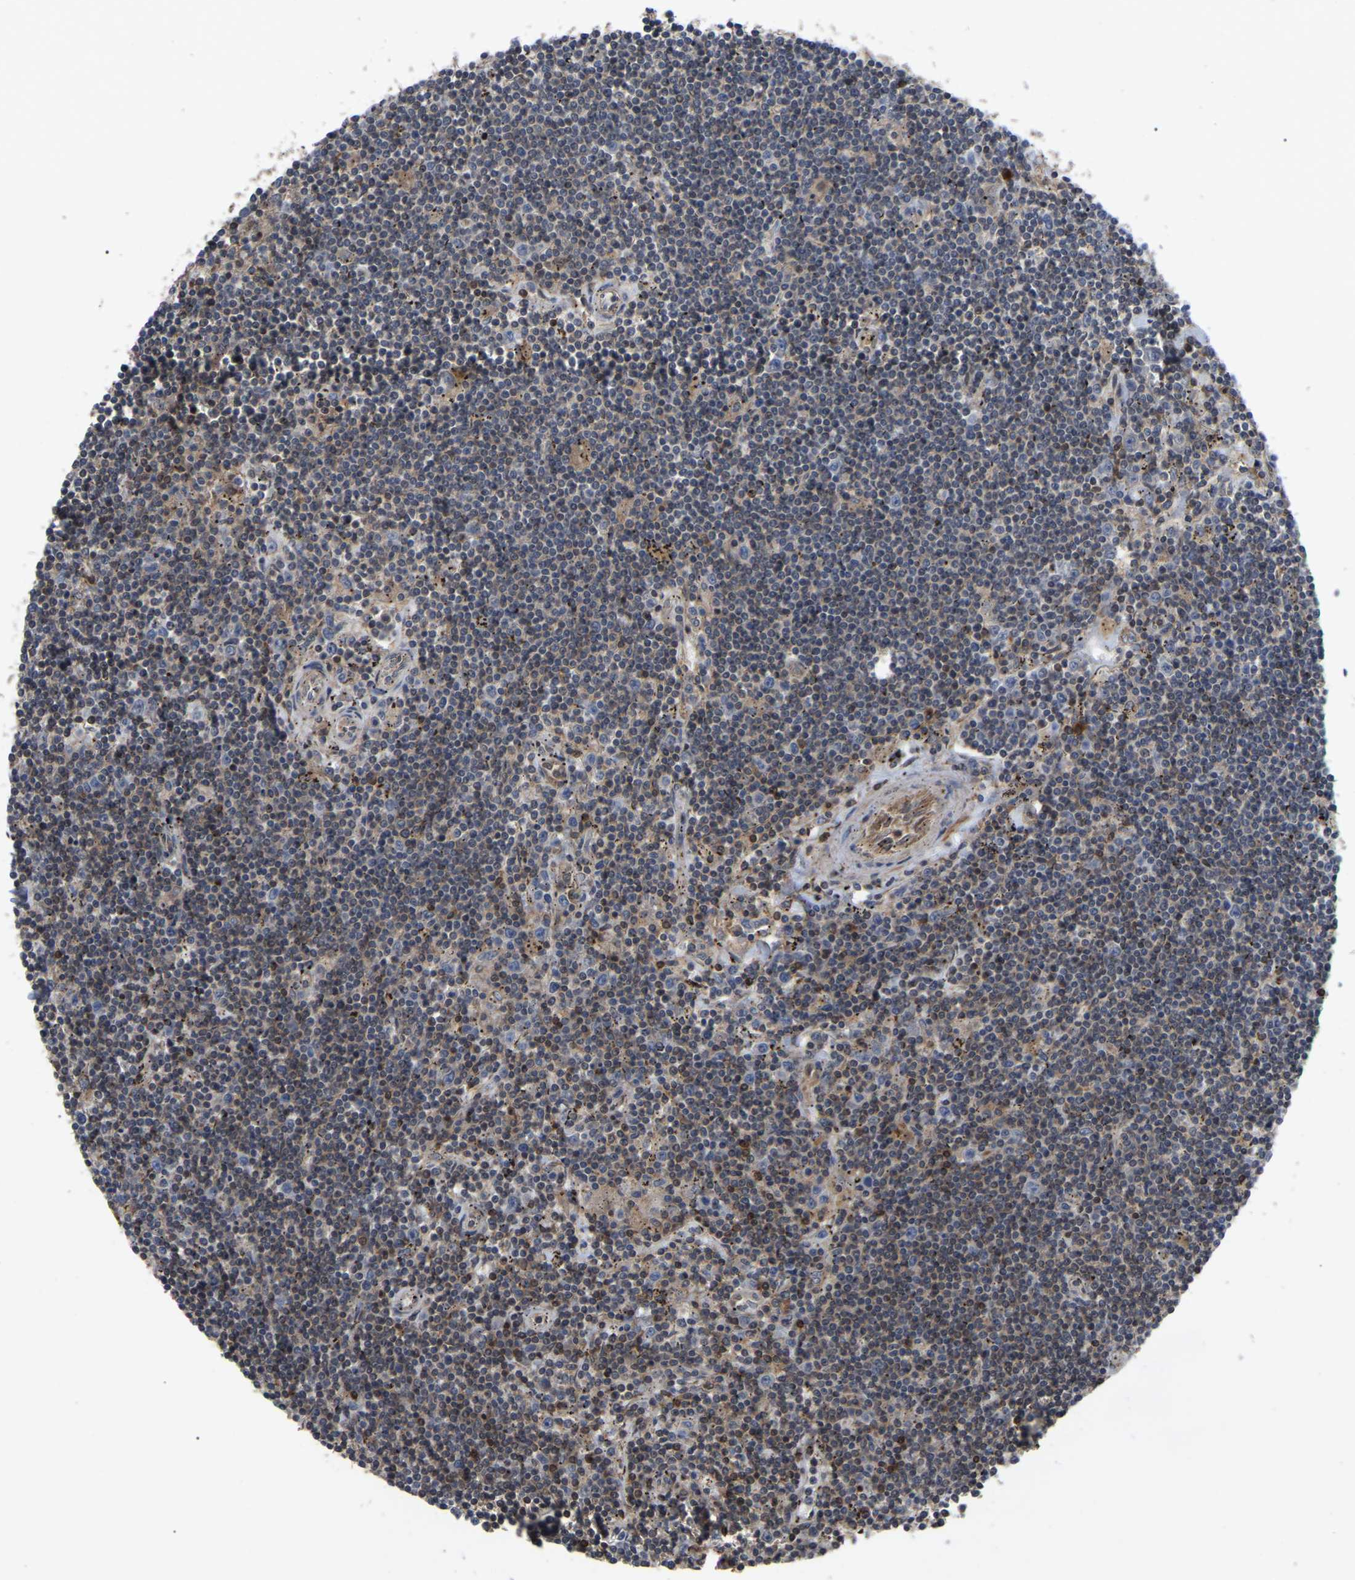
{"staining": {"intensity": "weak", "quantity": "25%-75%", "location": "cytoplasmic/membranous"}, "tissue": "lymphoma", "cell_type": "Tumor cells", "image_type": "cancer", "snomed": [{"axis": "morphology", "description": "Malignant lymphoma, non-Hodgkin's type, Low grade"}, {"axis": "topography", "description": "Spleen"}], "caption": "Malignant lymphoma, non-Hodgkin's type (low-grade) stained with IHC demonstrates weak cytoplasmic/membranous staining in about 25%-75% of tumor cells.", "gene": "CIT", "patient": {"sex": "male", "age": 76}}